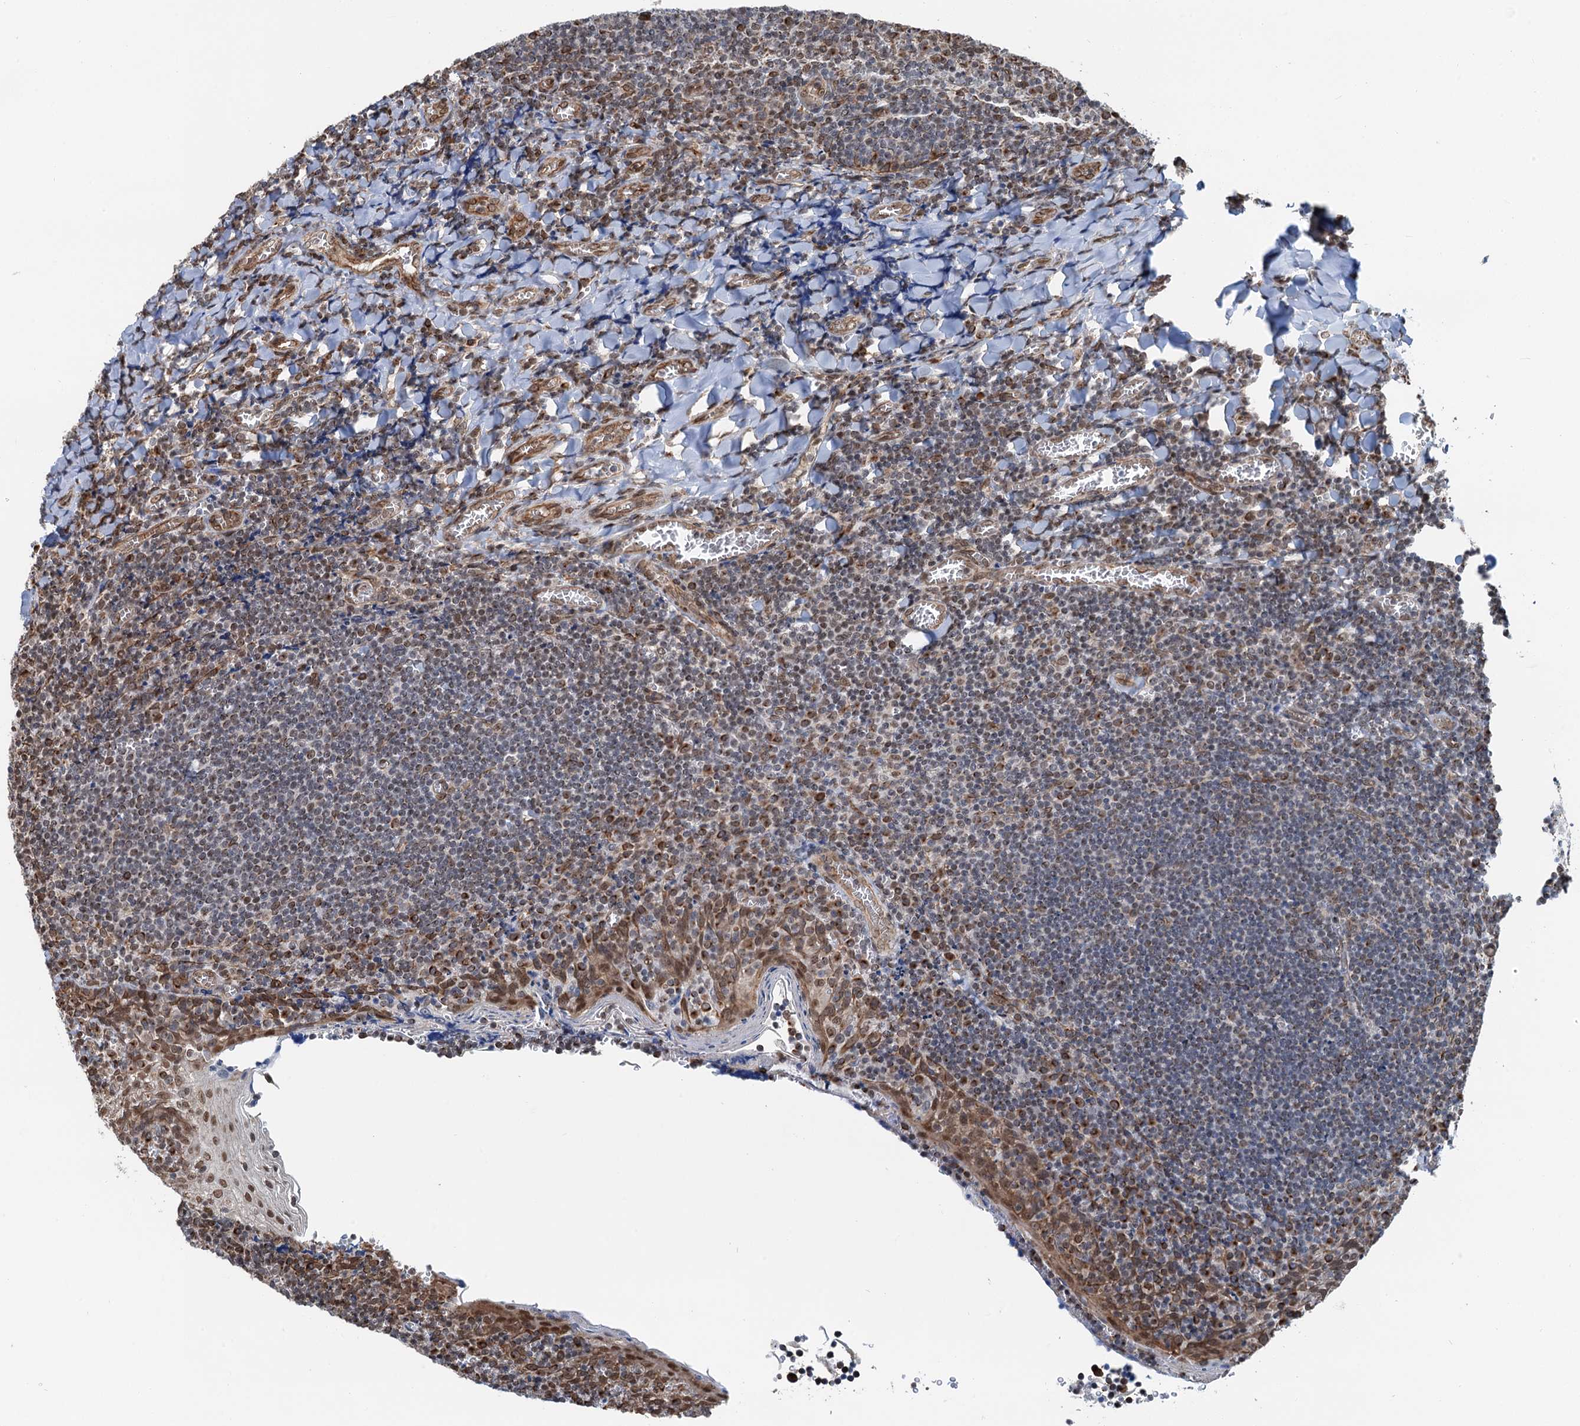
{"staining": {"intensity": "moderate", "quantity": "25%-75%", "location": "cytoplasmic/membranous,nuclear"}, "tissue": "tonsil", "cell_type": "Germinal center cells", "image_type": "normal", "snomed": [{"axis": "morphology", "description": "Normal tissue, NOS"}, {"axis": "topography", "description": "Tonsil"}], "caption": "Germinal center cells show medium levels of moderate cytoplasmic/membranous,nuclear staining in approximately 25%-75% of cells in normal human tonsil. (brown staining indicates protein expression, while blue staining denotes nuclei).", "gene": "CFDP1", "patient": {"sex": "male", "age": 27}}